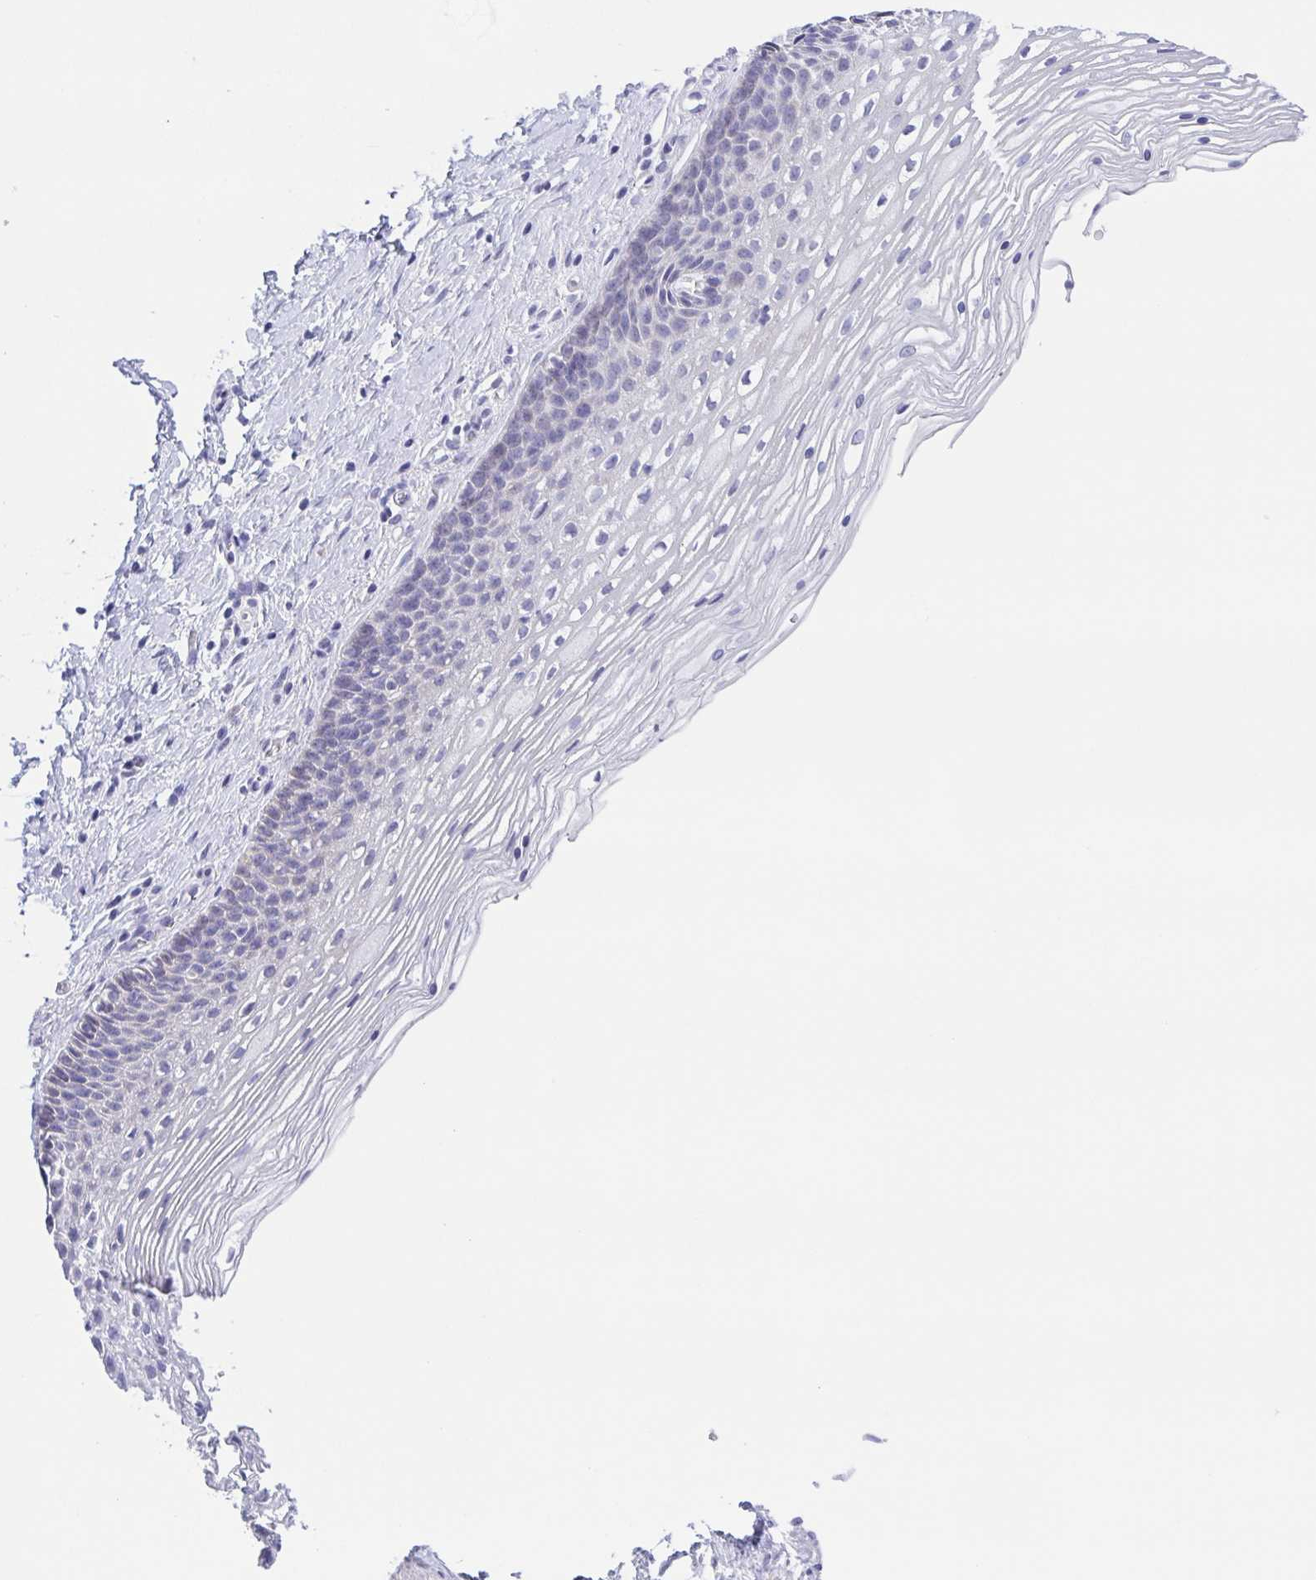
{"staining": {"intensity": "negative", "quantity": "none", "location": "none"}, "tissue": "cervix", "cell_type": "Glandular cells", "image_type": "normal", "snomed": [{"axis": "morphology", "description": "Normal tissue, NOS"}, {"axis": "topography", "description": "Cervix"}], "caption": "A high-resolution micrograph shows IHC staining of normal cervix, which demonstrates no significant staining in glandular cells.", "gene": "MUCL3", "patient": {"sex": "female", "age": 34}}